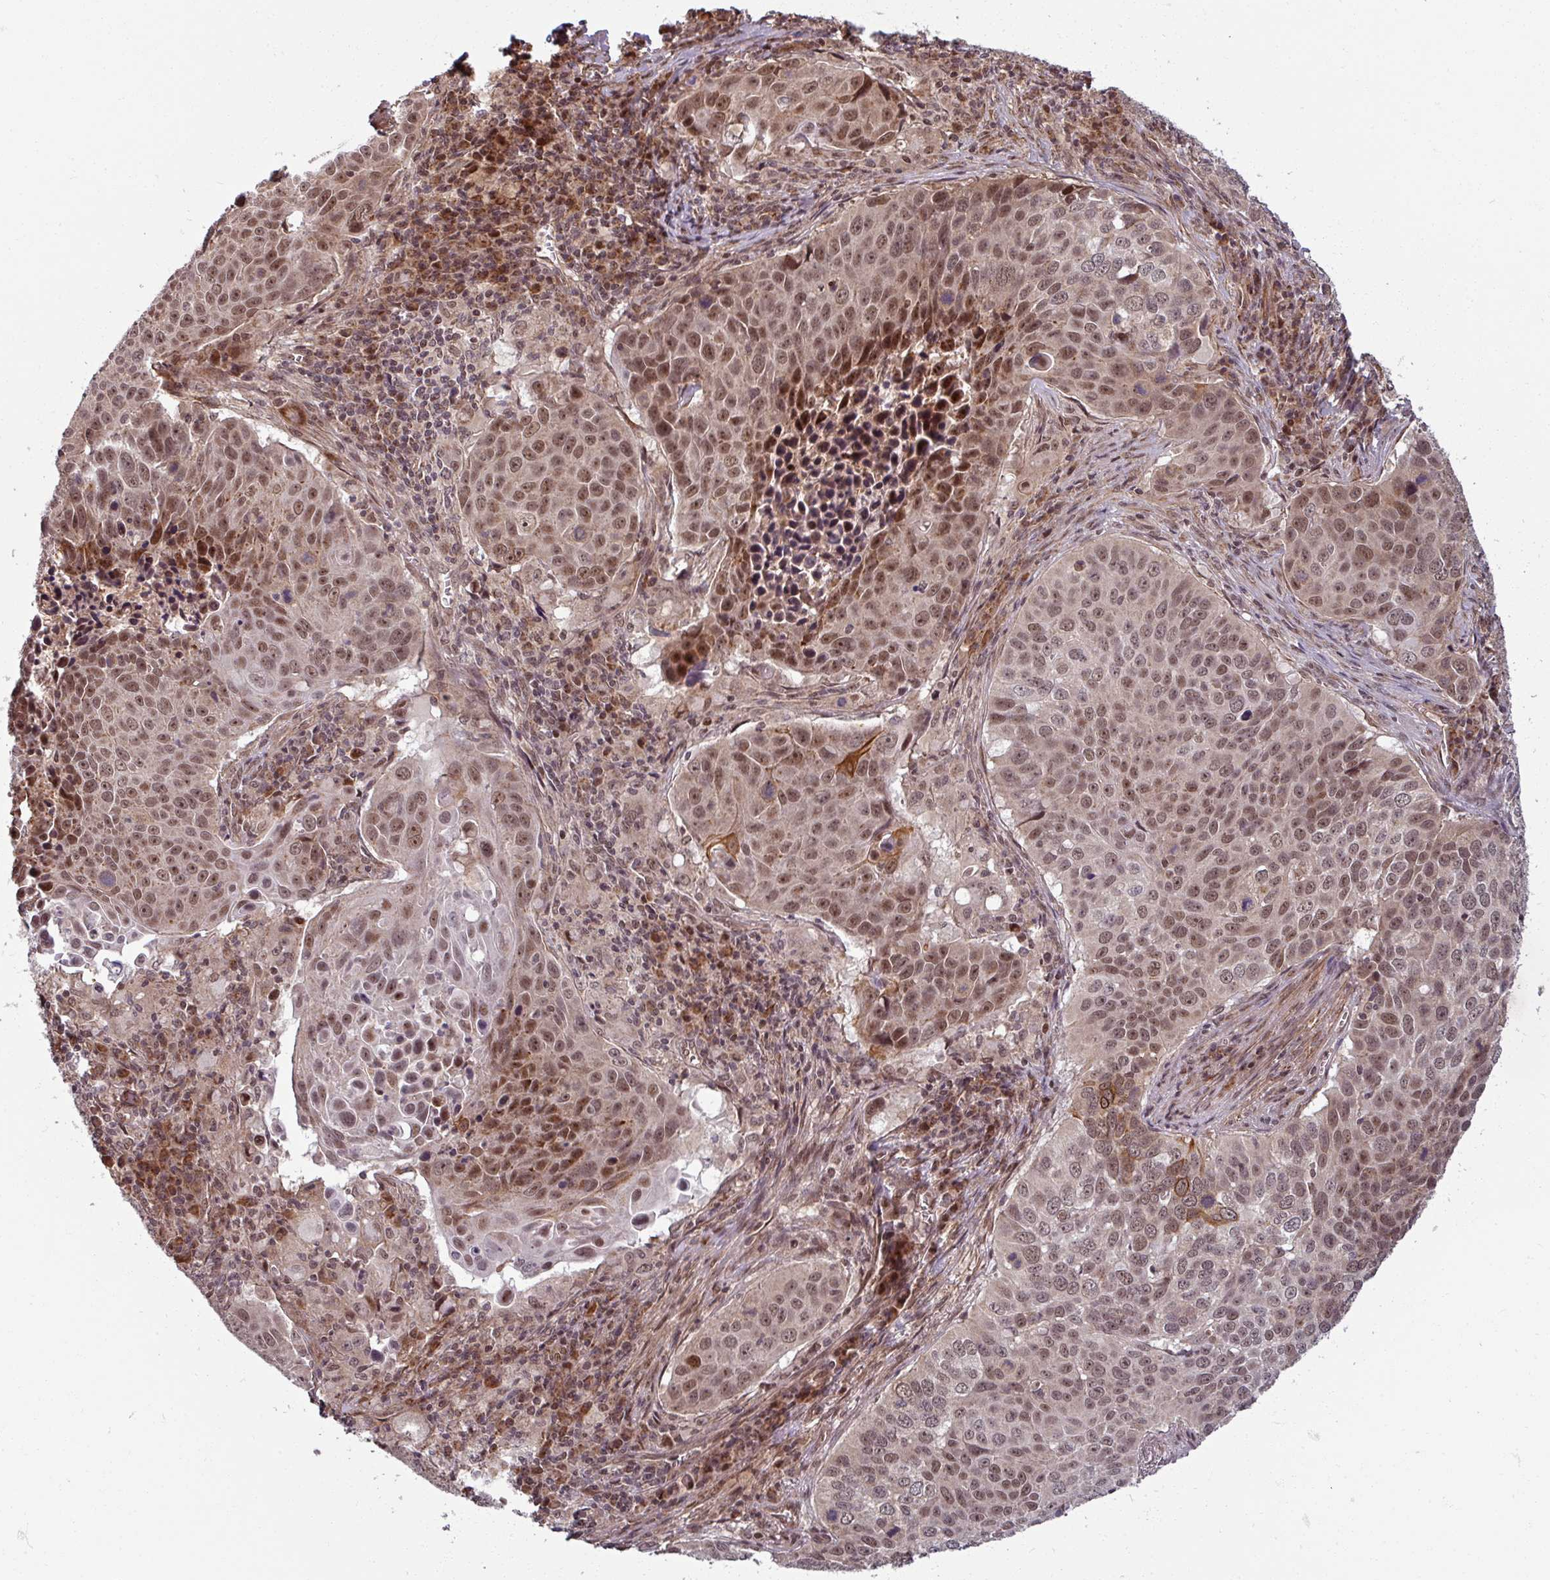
{"staining": {"intensity": "moderate", "quantity": ">75%", "location": "nuclear"}, "tissue": "lung cancer", "cell_type": "Tumor cells", "image_type": "cancer", "snomed": [{"axis": "morphology", "description": "Squamous cell carcinoma, NOS"}, {"axis": "topography", "description": "Lung"}], "caption": "Immunohistochemistry (IHC) micrograph of neoplastic tissue: lung cancer (squamous cell carcinoma) stained using immunohistochemistry demonstrates medium levels of moderate protein expression localized specifically in the nuclear of tumor cells, appearing as a nuclear brown color.", "gene": "SWI5", "patient": {"sex": "male", "age": 78}}